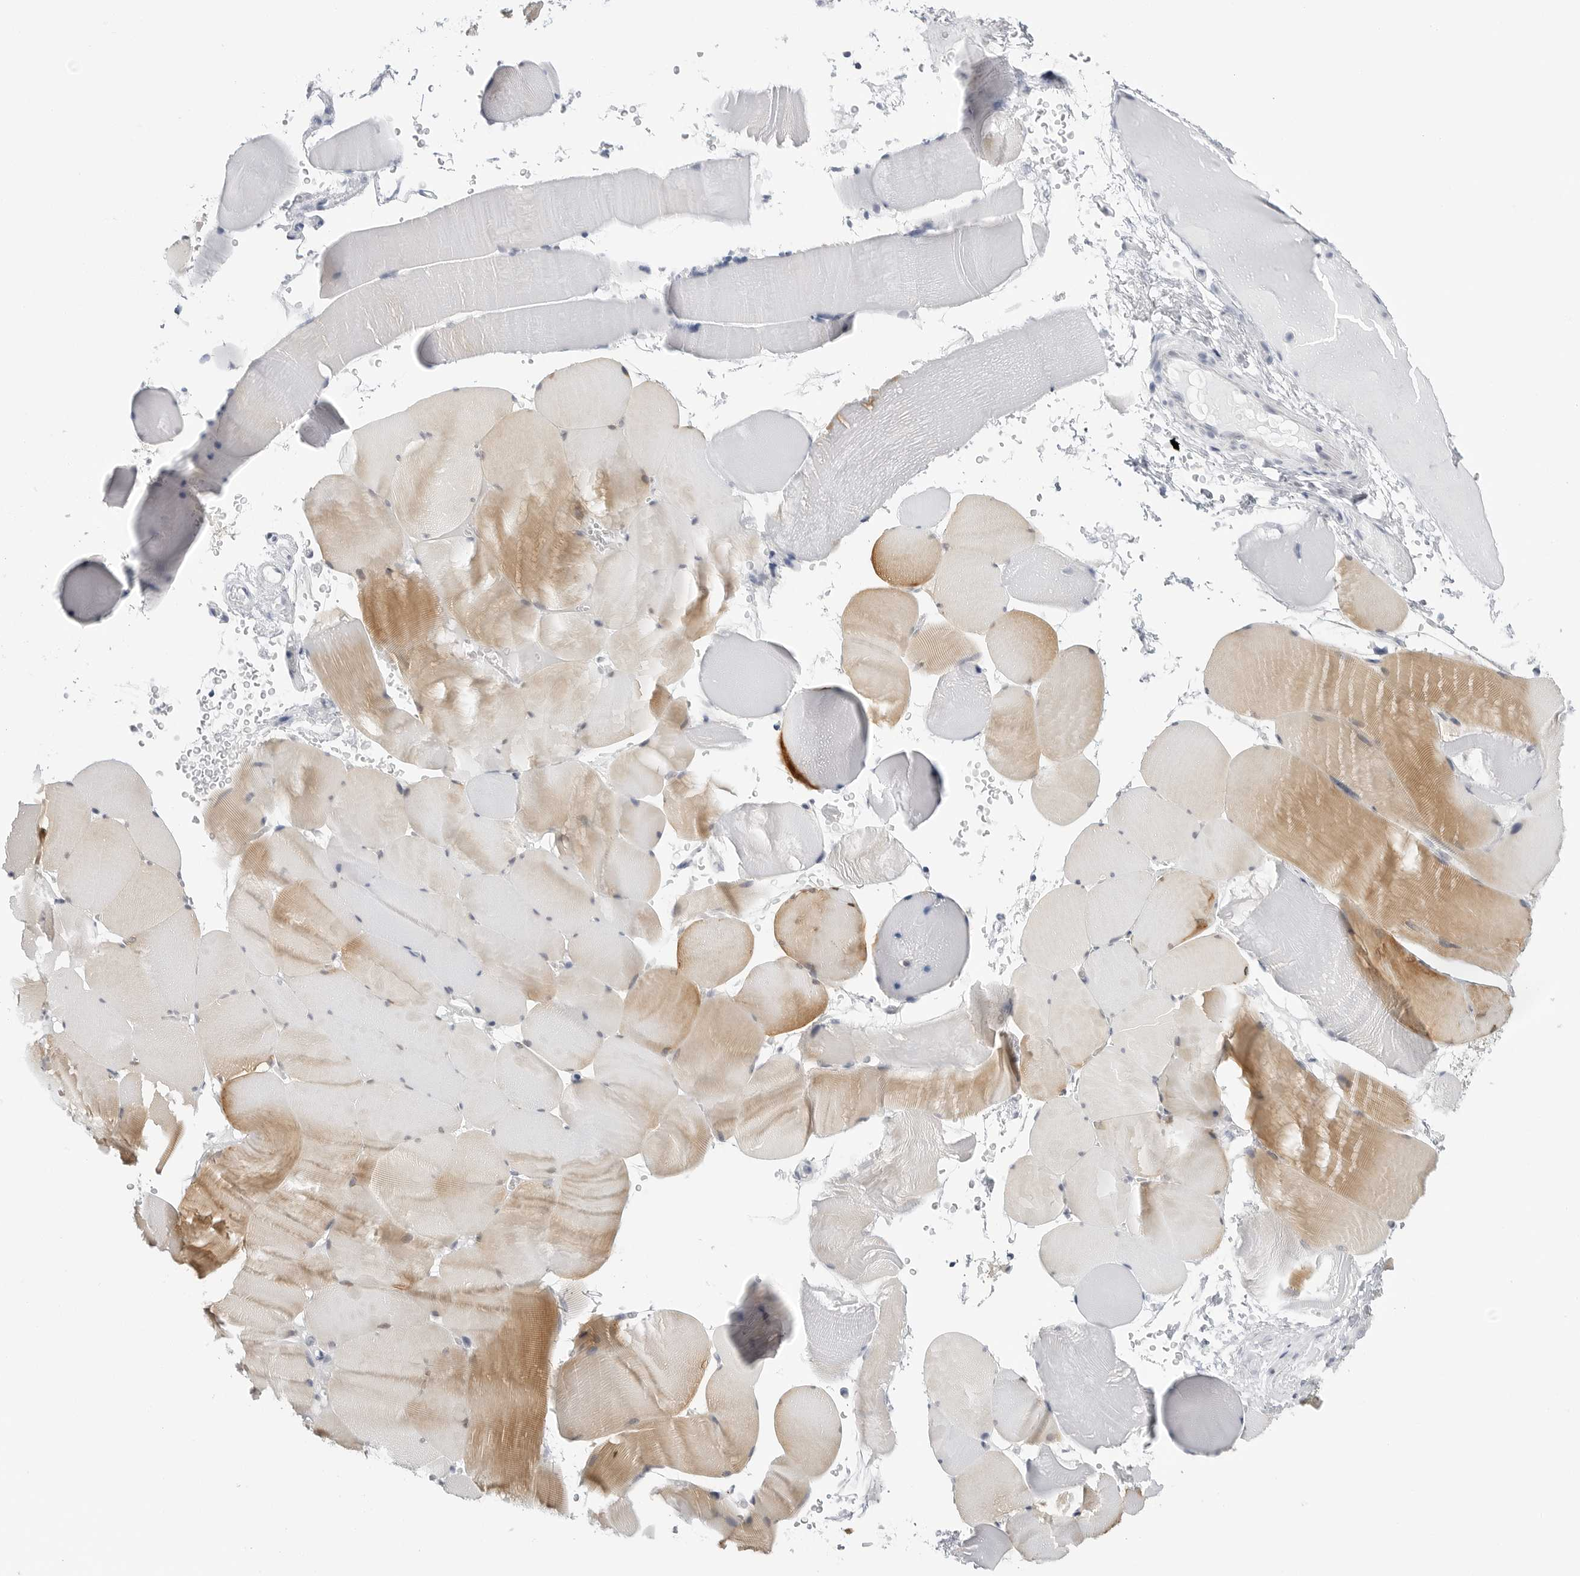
{"staining": {"intensity": "strong", "quantity": "25%-75%", "location": "cytoplasmic/membranous"}, "tissue": "skeletal muscle", "cell_type": "Myocytes", "image_type": "normal", "snomed": [{"axis": "morphology", "description": "Normal tissue, NOS"}, {"axis": "topography", "description": "Skeletal muscle"}], "caption": "A high-resolution histopathology image shows immunohistochemistry staining of benign skeletal muscle, which displays strong cytoplasmic/membranous staining in approximately 25%-75% of myocytes.", "gene": "HSPB7", "patient": {"sex": "male", "age": 62}}